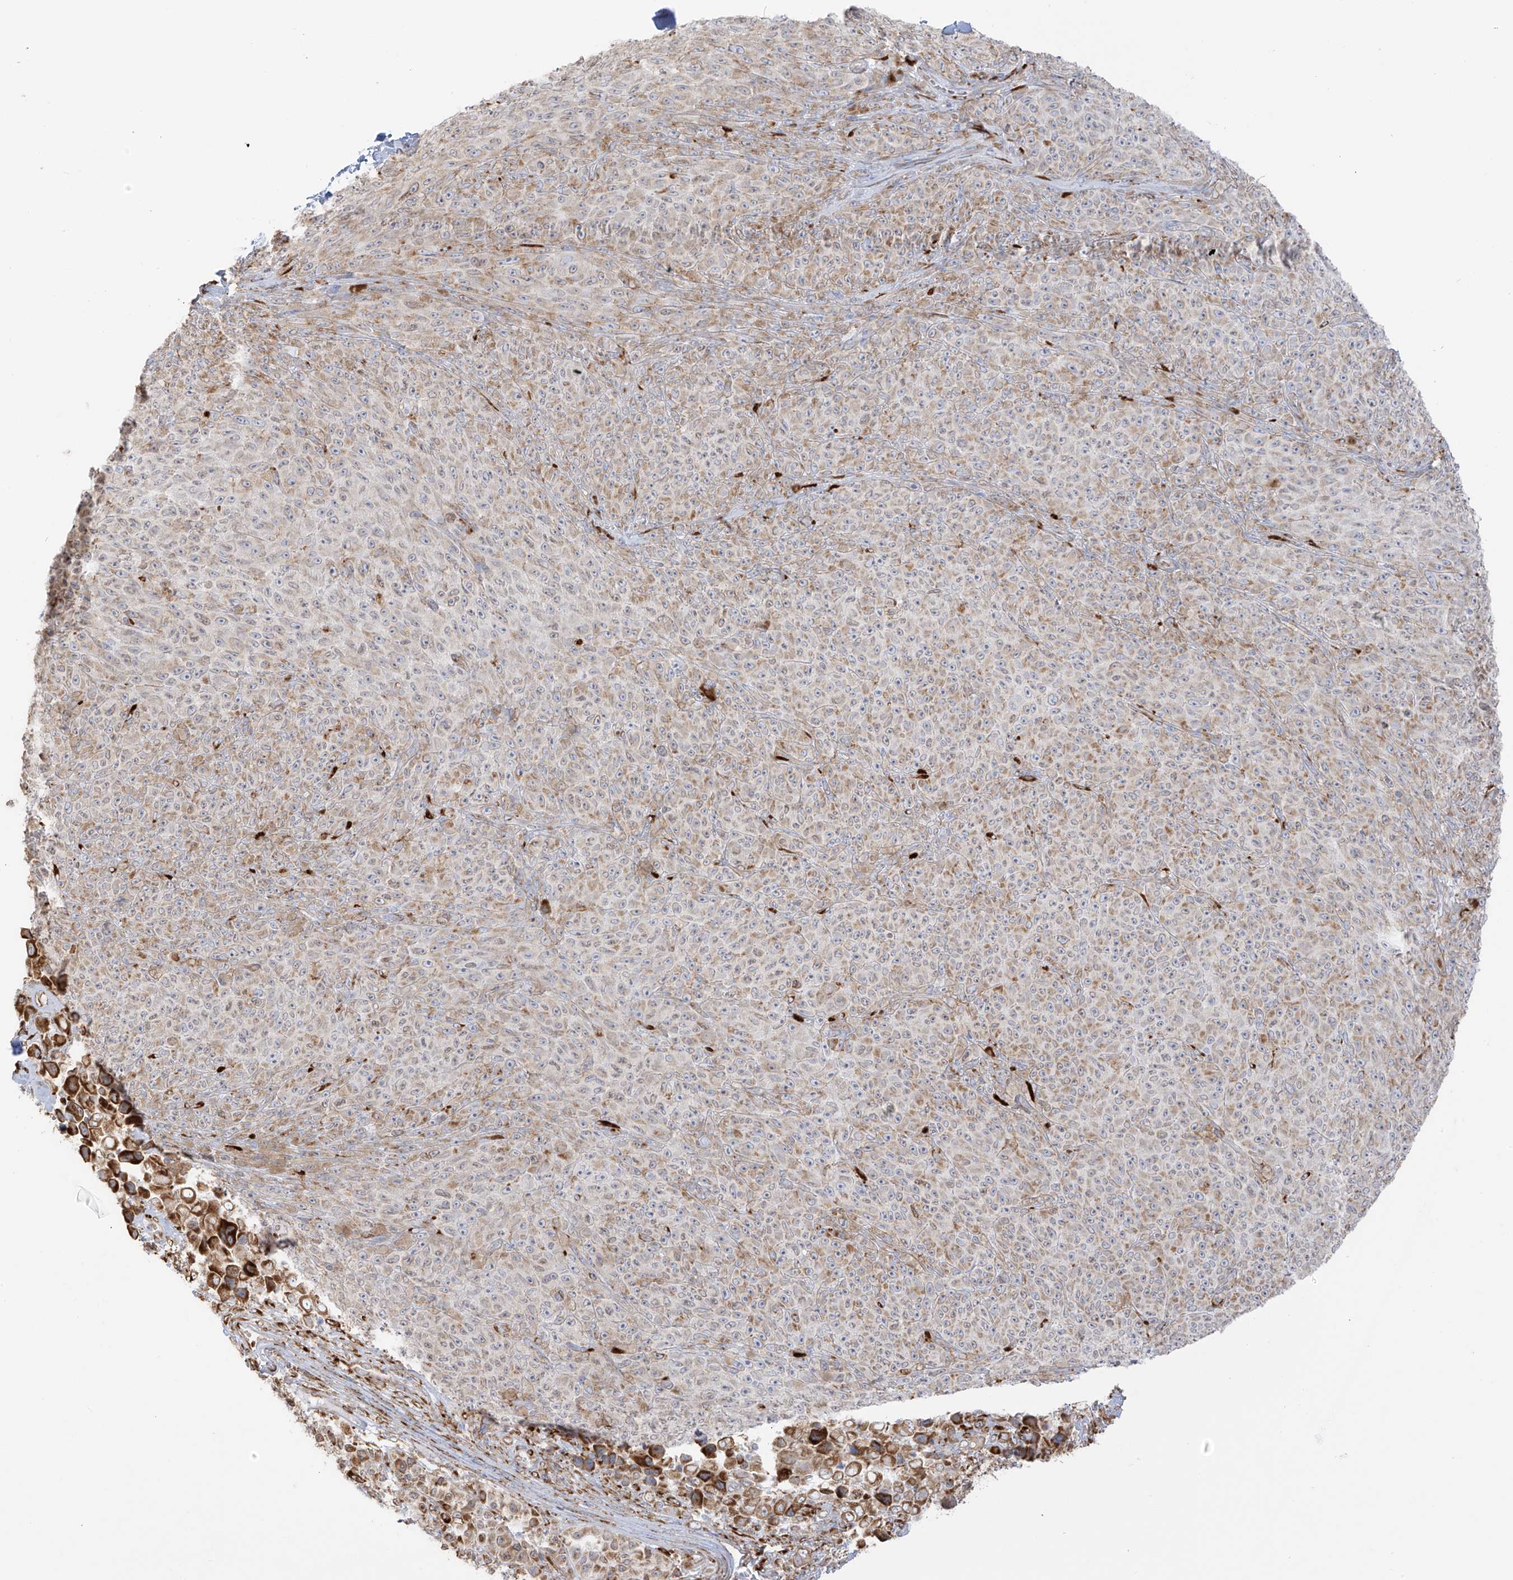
{"staining": {"intensity": "weak", "quantity": "25%-75%", "location": "cytoplasmic/membranous"}, "tissue": "melanoma", "cell_type": "Tumor cells", "image_type": "cancer", "snomed": [{"axis": "morphology", "description": "Malignant melanoma, NOS"}, {"axis": "topography", "description": "Skin"}], "caption": "The micrograph reveals staining of malignant melanoma, revealing weak cytoplasmic/membranous protein positivity (brown color) within tumor cells.", "gene": "LRRC59", "patient": {"sex": "female", "age": 82}}